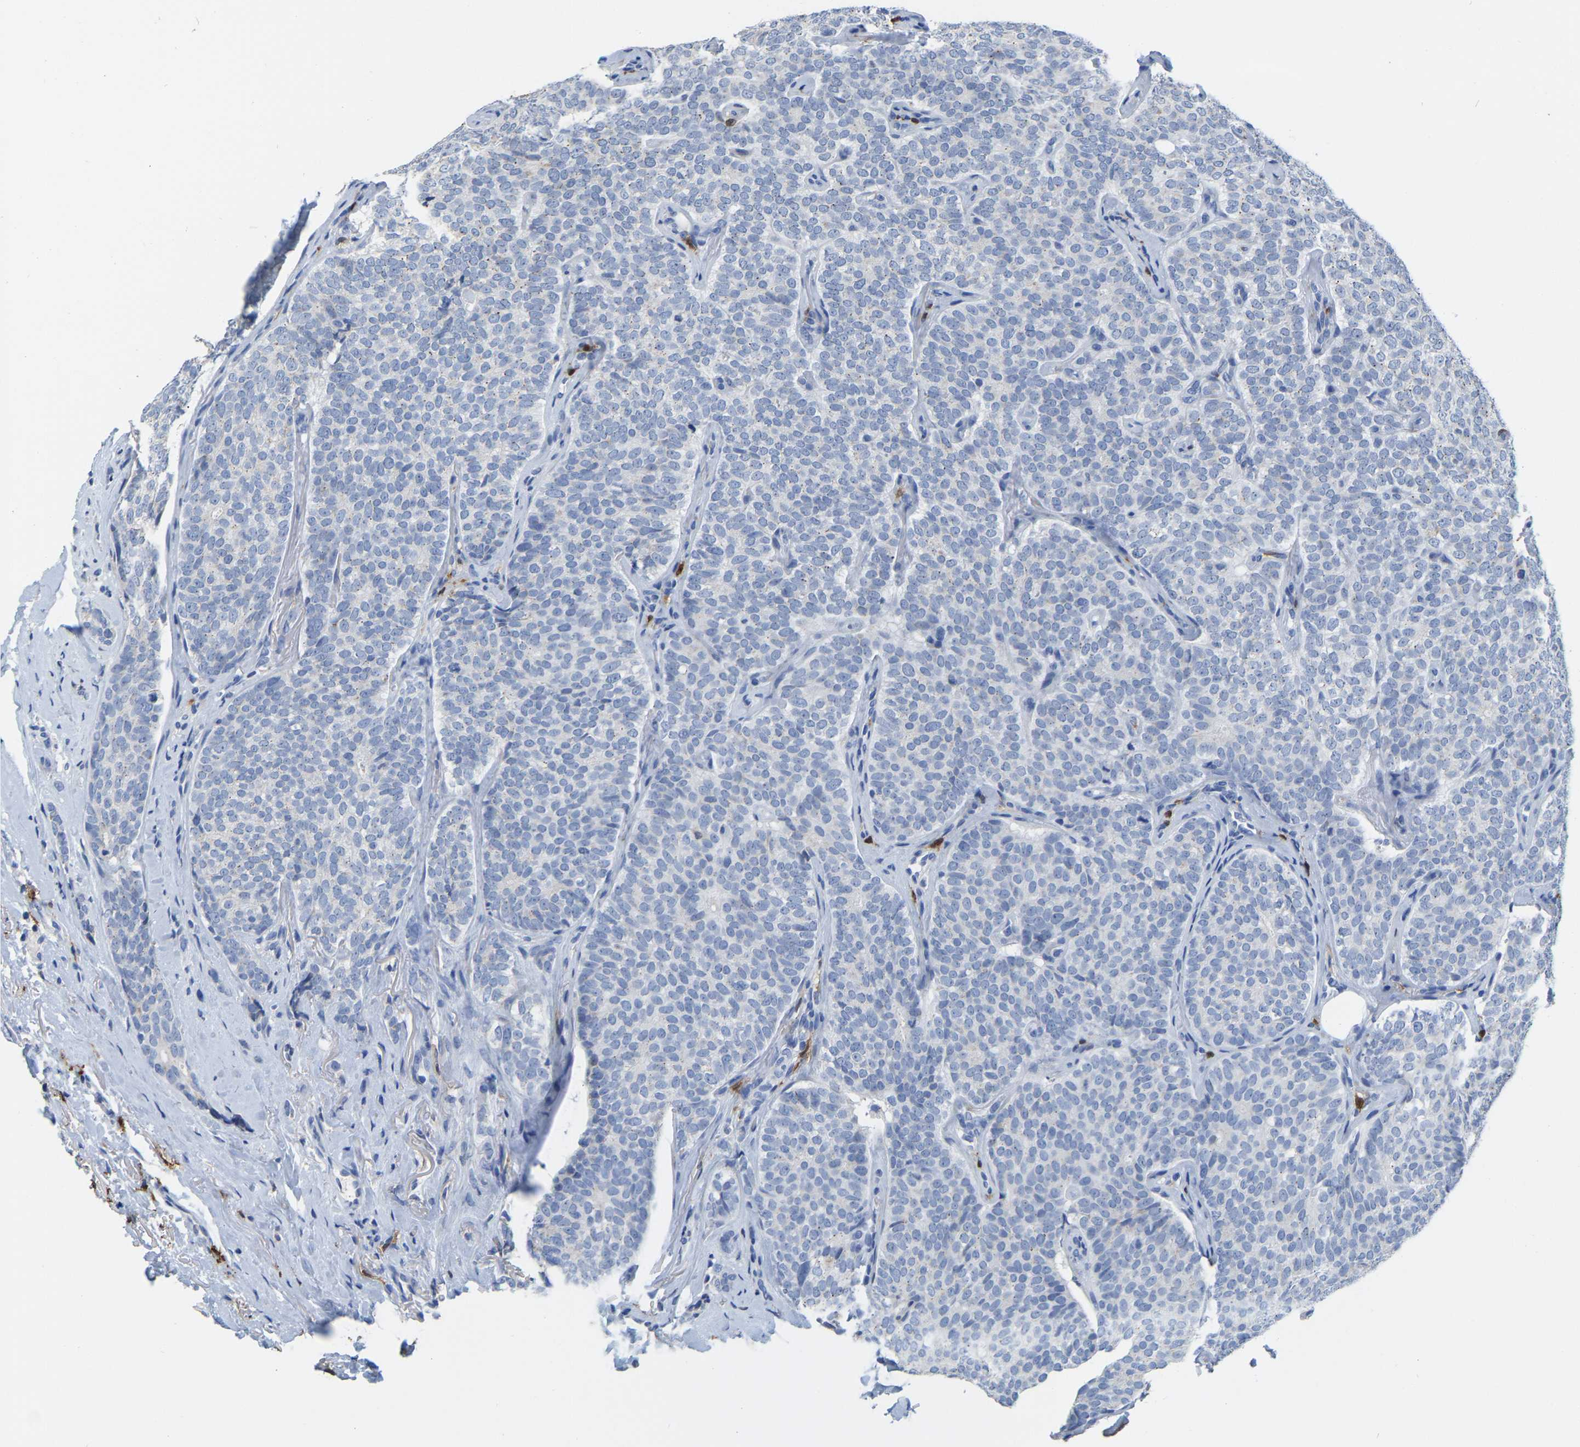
{"staining": {"intensity": "negative", "quantity": "none", "location": "none"}, "tissue": "breast cancer", "cell_type": "Tumor cells", "image_type": "cancer", "snomed": [{"axis": "morphology", "description": "Lobular carcinoma"}, {"axis": "topography", "description": "Skin"}, {"axis": "topography", "description": "Breast"}], "caption": "A micrograph of human lobular carcinoma (breast) is negative for staining in tumor cells.", "gene": "ULBP2", "patient": {"sex": "female", "age": 46}}